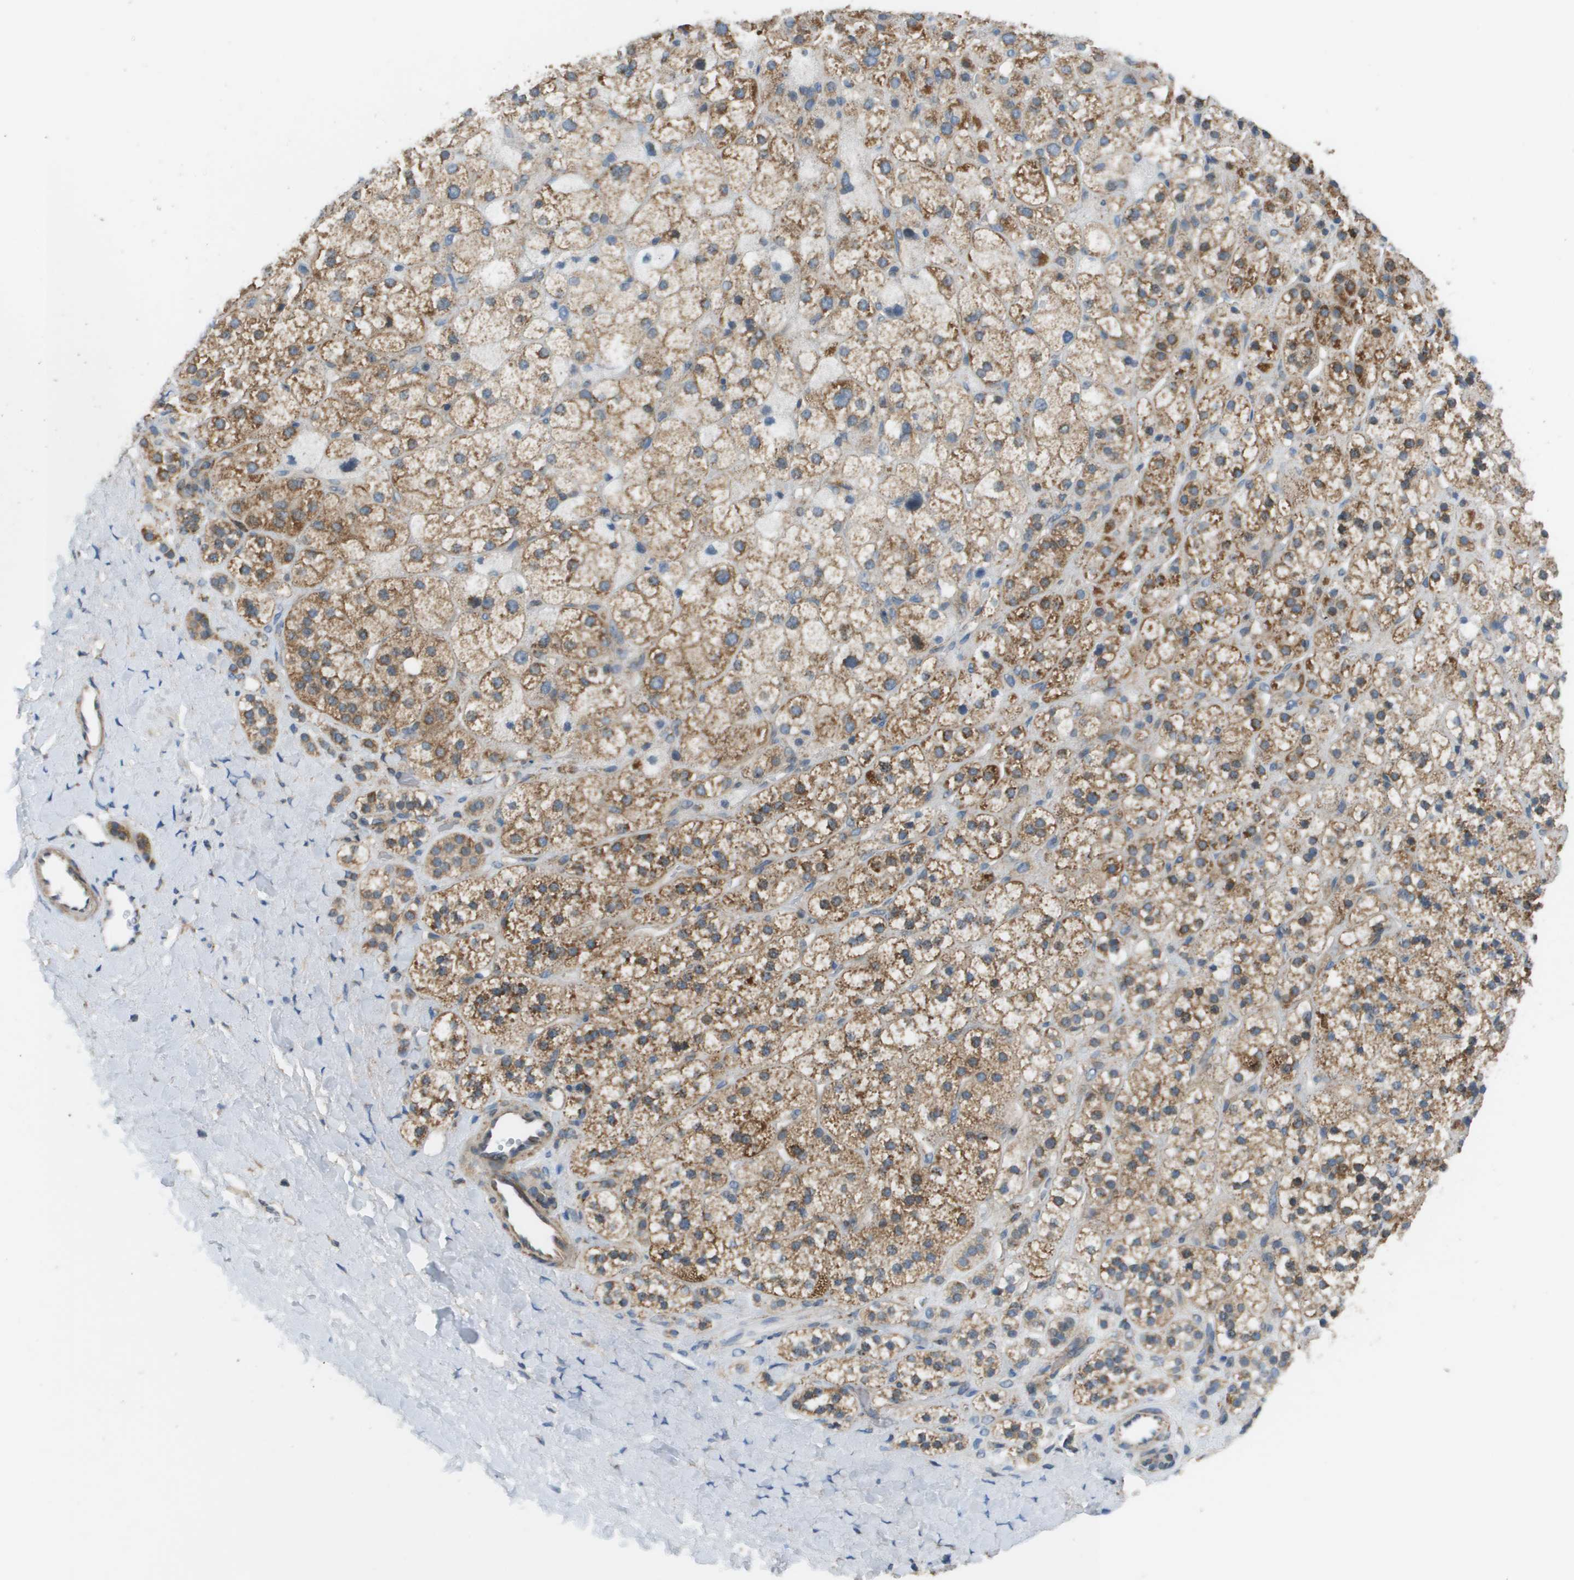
{"staining": {"intensity": "moderate", "quantity": ">75%", "location": "cytoplasmic/membranous"}, "tissue": "adrenal gland", "cell_type": "Glandular cells", "image_type": "normal", "snomed": [{"axis": "morphology", "description": "Normal tissue, NOS"}, {"axis": "topography", "description": "Adrenal gland"}], "caption": "DAB (3,3'-diaminobenzidine) immunohistochemical staining of unremarkable adrenal gland reveals moderate cytoplasmic/membranous protein expression in about >75% of glandular cells. The staining was performed using DAB to visualize the protein expression in brown, while the nuclei were stained in blue with hematoxylin (Magnification: 20x).", "gene": "TAOK3", "patient": {"sex": "male", "age": 56}}